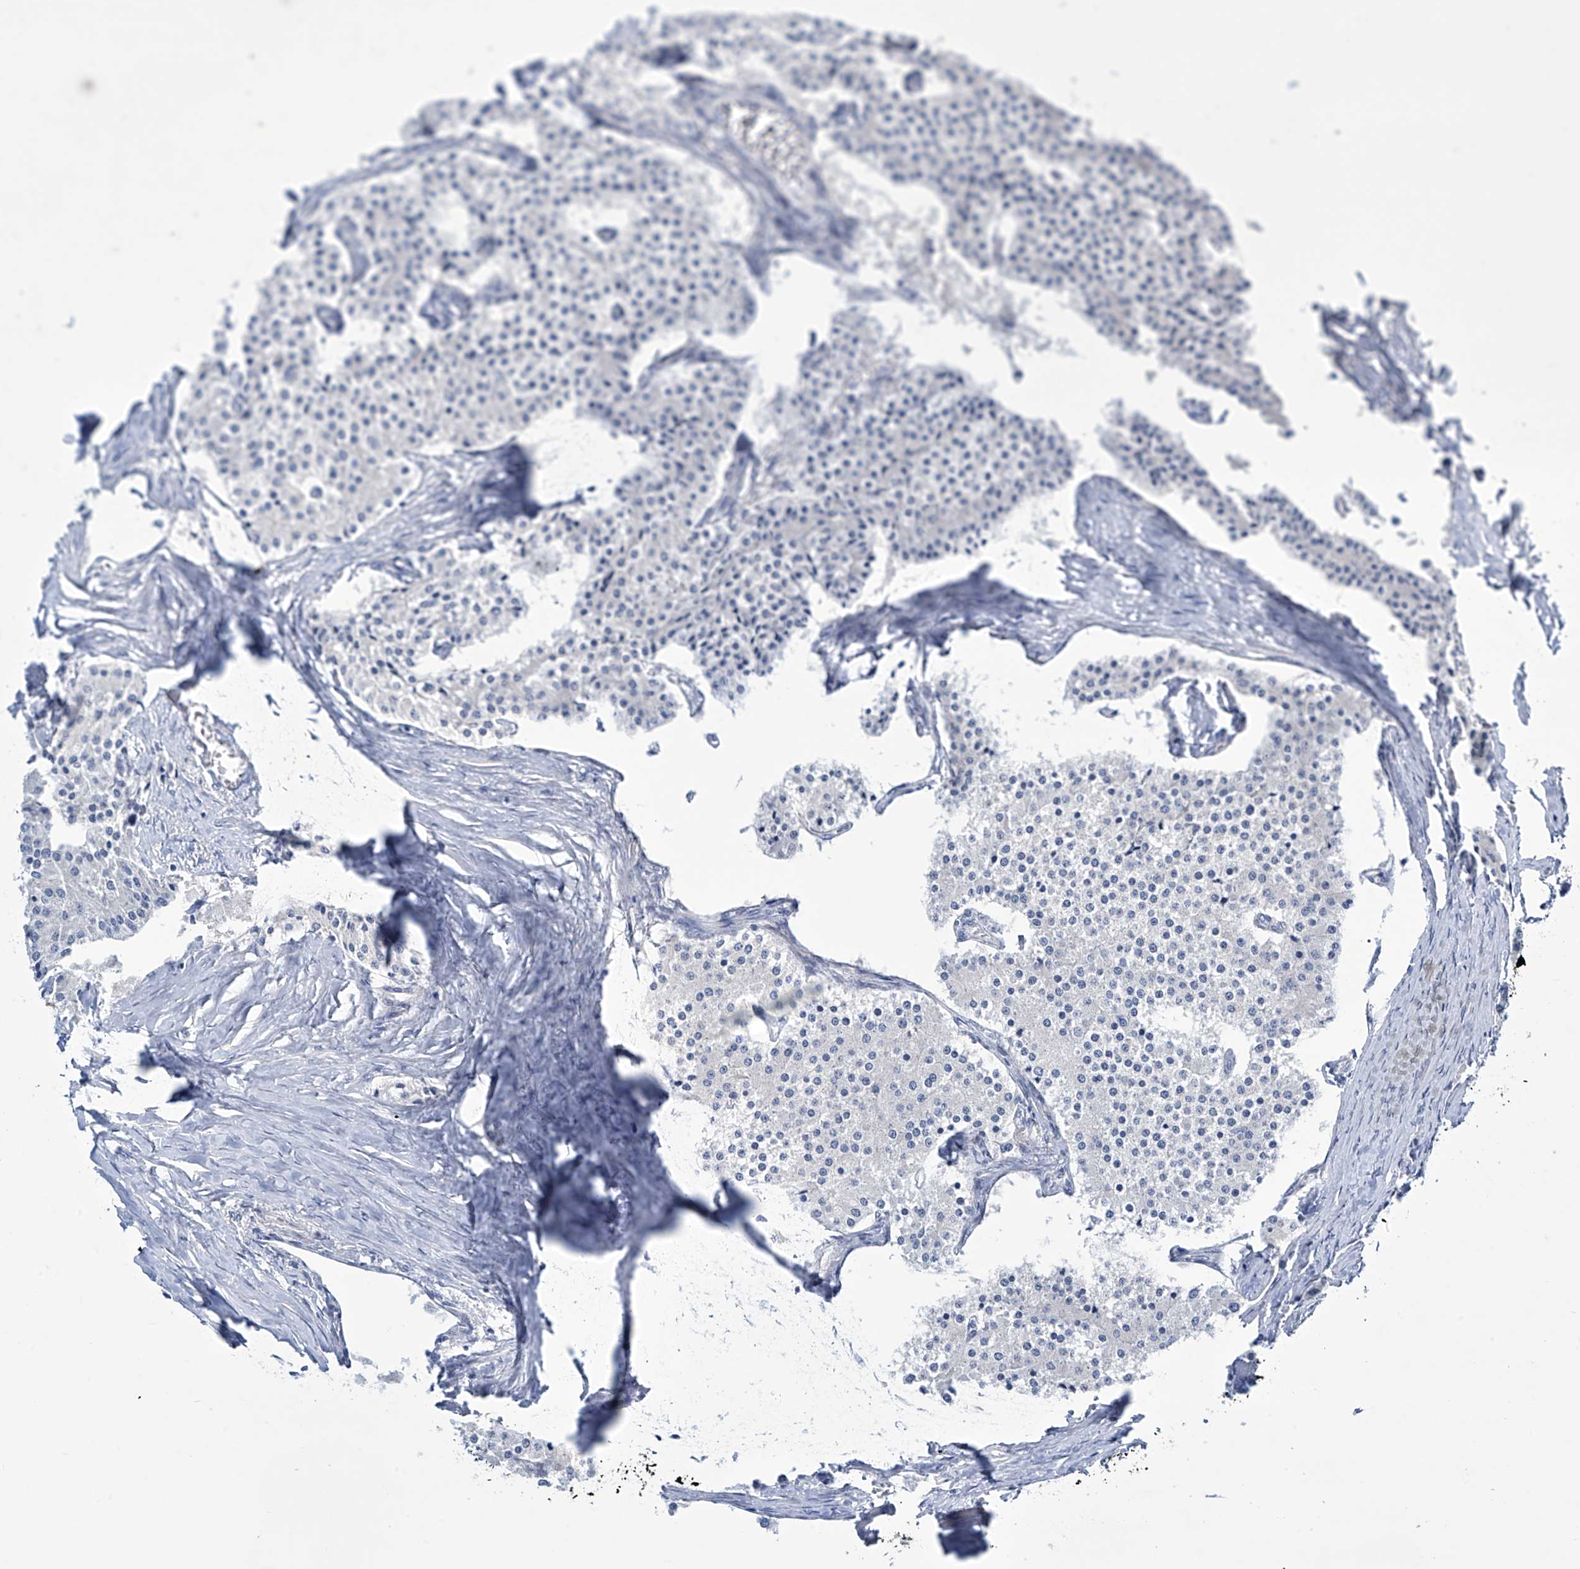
{"staining": {"intensity": "negative", "quantity": "none", "location": "none"}, "tissue": "carcinoid", "cell_type": "Tumor cells", "image_type": "cancer", "snomed": [{"axis": "morphology", "description": "Carcinoid, malignant, NOS"}, {"axis": "topography", "description": "Colon"}], "caption": "Immunohistochemistry of carcinoid (malignant) shows no staining in tumor cells.", "gene": "TRIM60", "patient": {"sex": "female", "age": 52}}